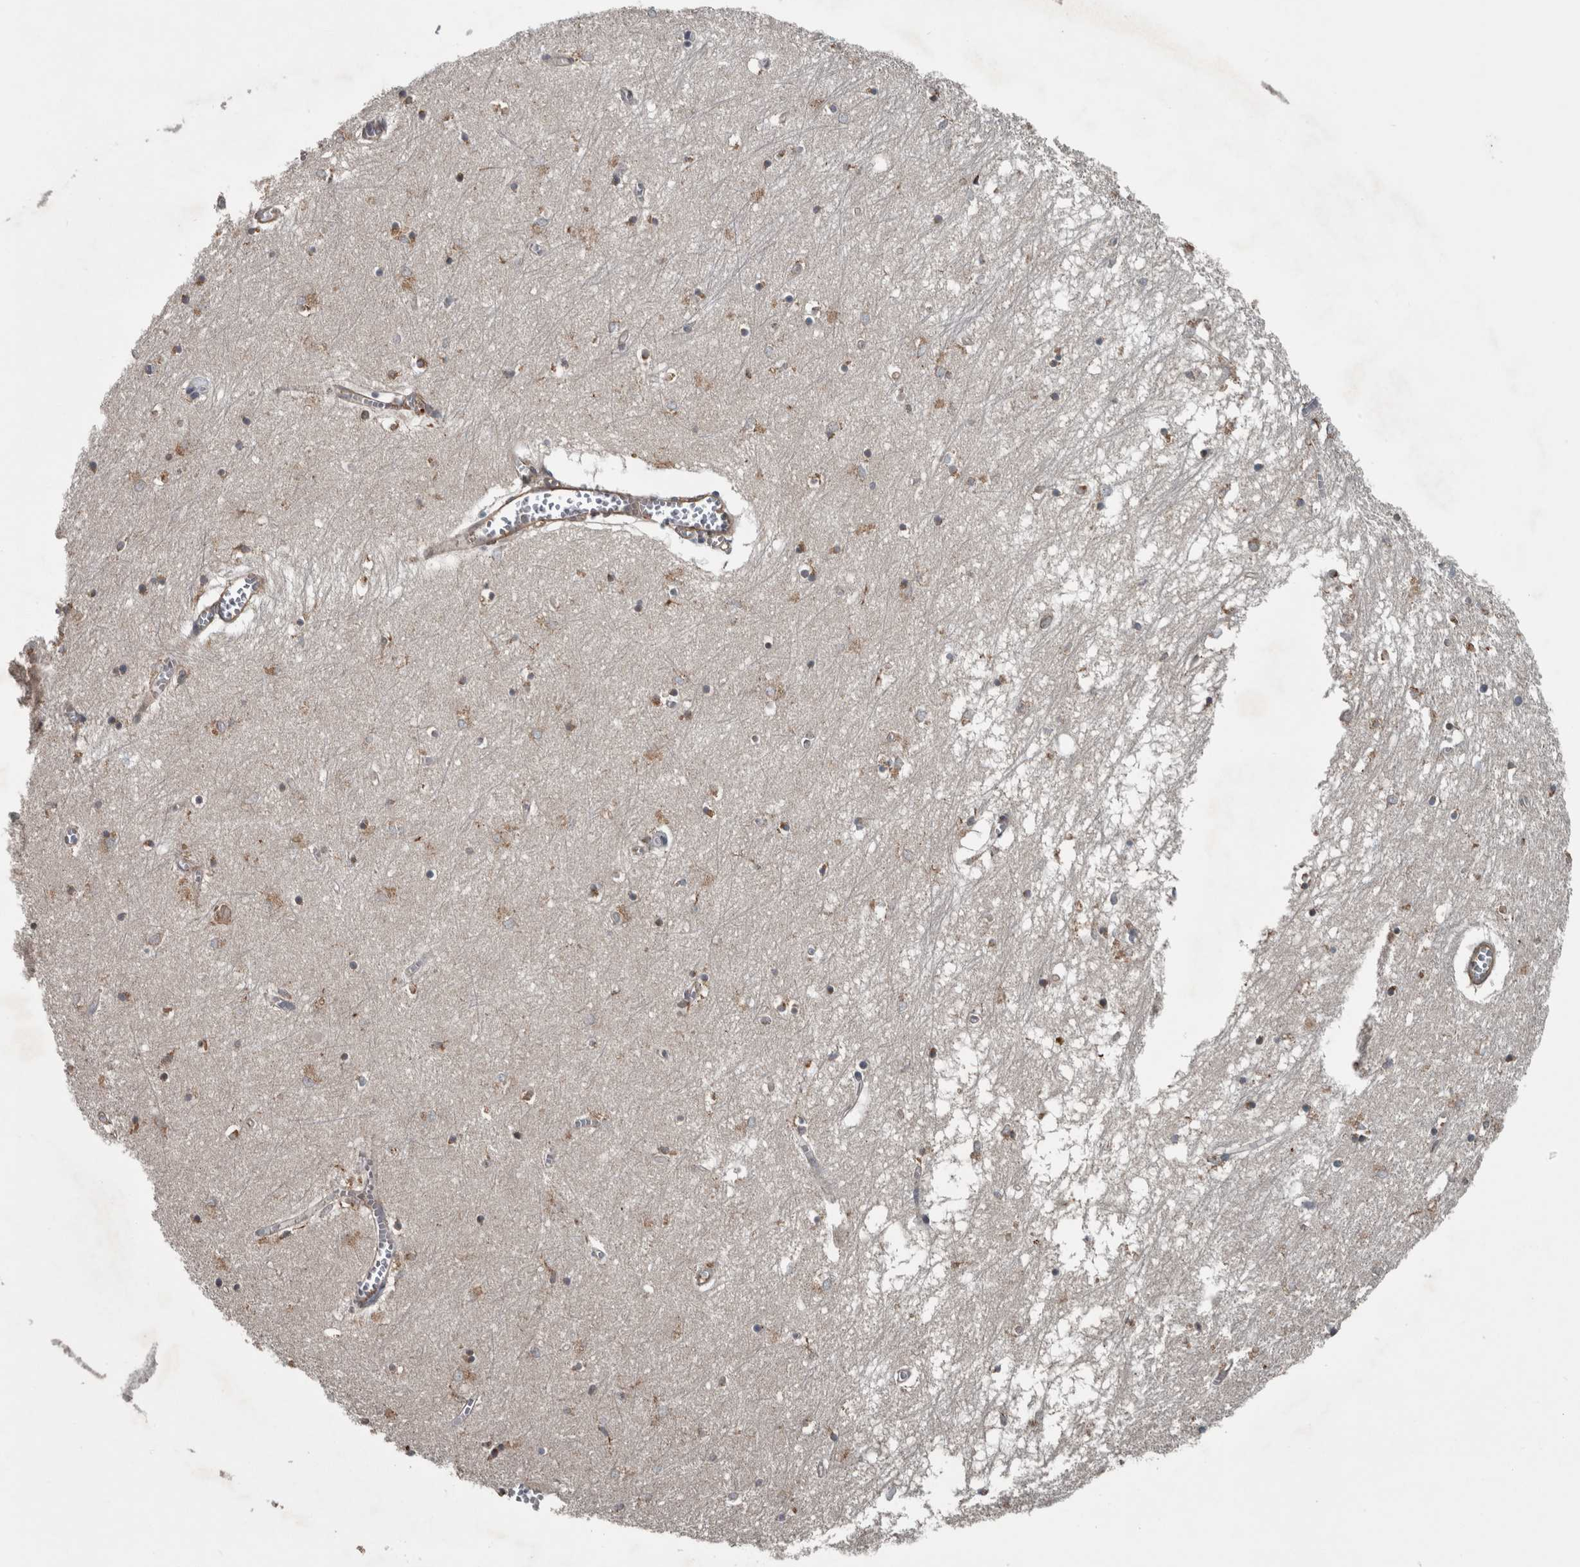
{"staining": {"intensity": "moderate", "quantity": "25%-75%", "location": "cytoplasmic/membranous"}, "tissue": "hippocampus", "cell_type": "Glial cells", "image_type": "normal", "snomed": [{"axis": "morphology", "description": "Normal tissue, NOS"}, {"axis": "topography", "description": "Hippocampus"}], "caption": "IHC of benign human hippocampus demonstrates medium levels of moderate cytoplasmic/membranous expression in about 25%-75% of glial cells. The staining is performed using DAB (3,3'-diaminobenzidine) brown chromogen to label protein expression. The nuclei are counter-stained blue using hematoxylin.", "gene": "EXOC8", "patient": {"sex": "male", "age": 70}}